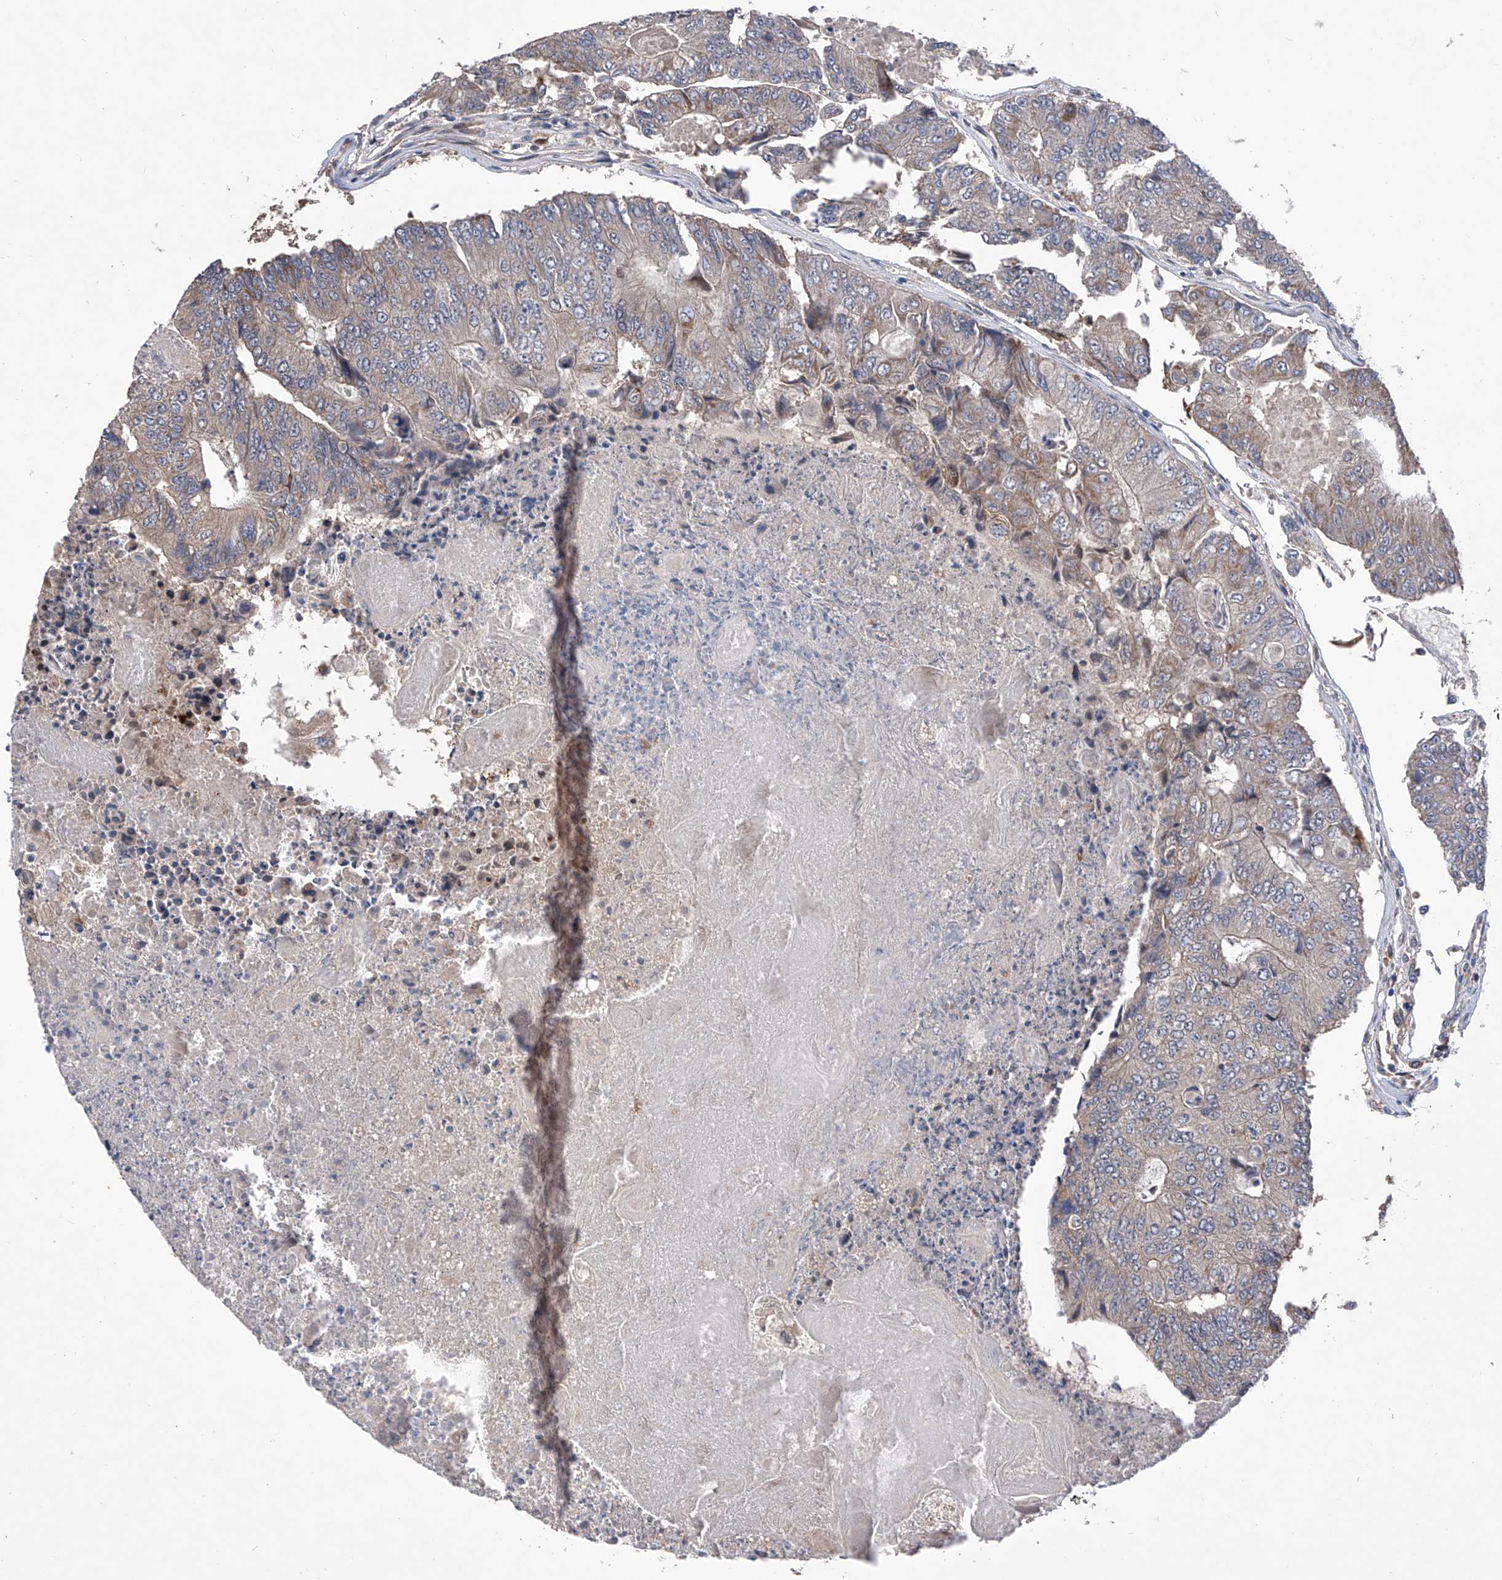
{"staining": {"intensity": "weak", "quantity": "<25%", "location": "cytoplasmic/membranous"}, "tissue": "colorectal cancer", "cell_type": "Tumor cells", "image_type": "cancer", "snomed": [{"axis": "morphology", "description": "Adenocarcinoma, NOS"}, {"axis": "topography", "description": "Colon"}], "caption": "DAB (3,3'-diaminobenzidine) immunohistochemical staining of human colorectal cancer (adenocarcinoma) shows no significant positivity in tumor cells.", "gene": "USP45", "patient": {"sex": "female", "age": 67}}